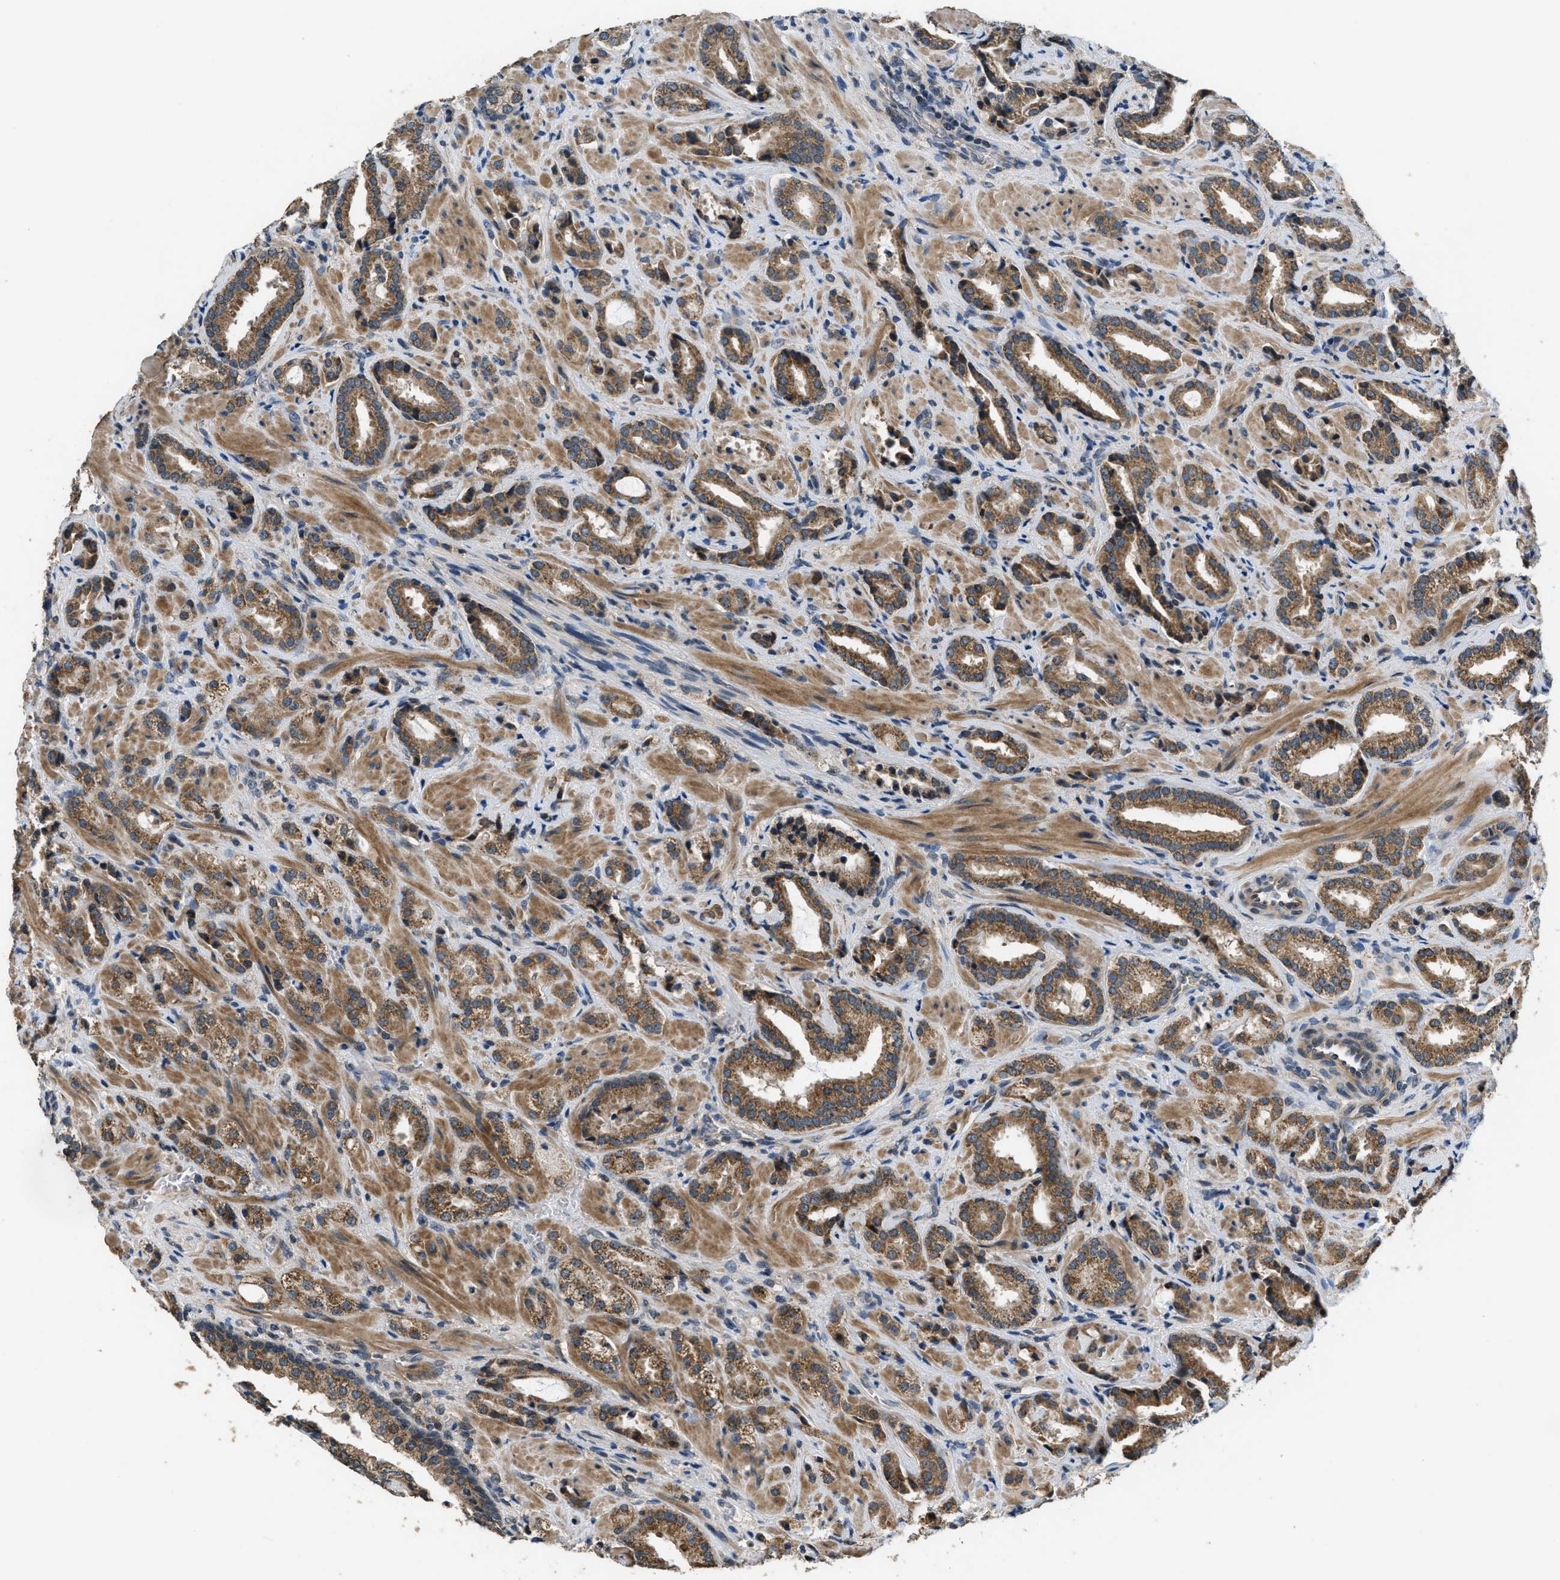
{"staining": {"intensity": "moderate", "quantity": ">75%", "location": "cytoplasmic/membranous"}, "tissue": "prostate cancer", "cell_type": "Tumor cells", "image_type": "cancer", "snomed": [{"axis": "morphology", "description": "Adenocarcinoma, High grade"}, {"axis": "topography", "description": "Prostate"}], "caption": "A brown stain highlights moderate cytoplasmic/membranous staining of a protein in high-grade adenocarcinoma (prostate) tumor cells. (DAB (3,3'-diaminobenzidine) IHC with brightfield microscopy, high magnification).", "gene": "NAT1", "patient": {"sex": "male", "age": 64}}